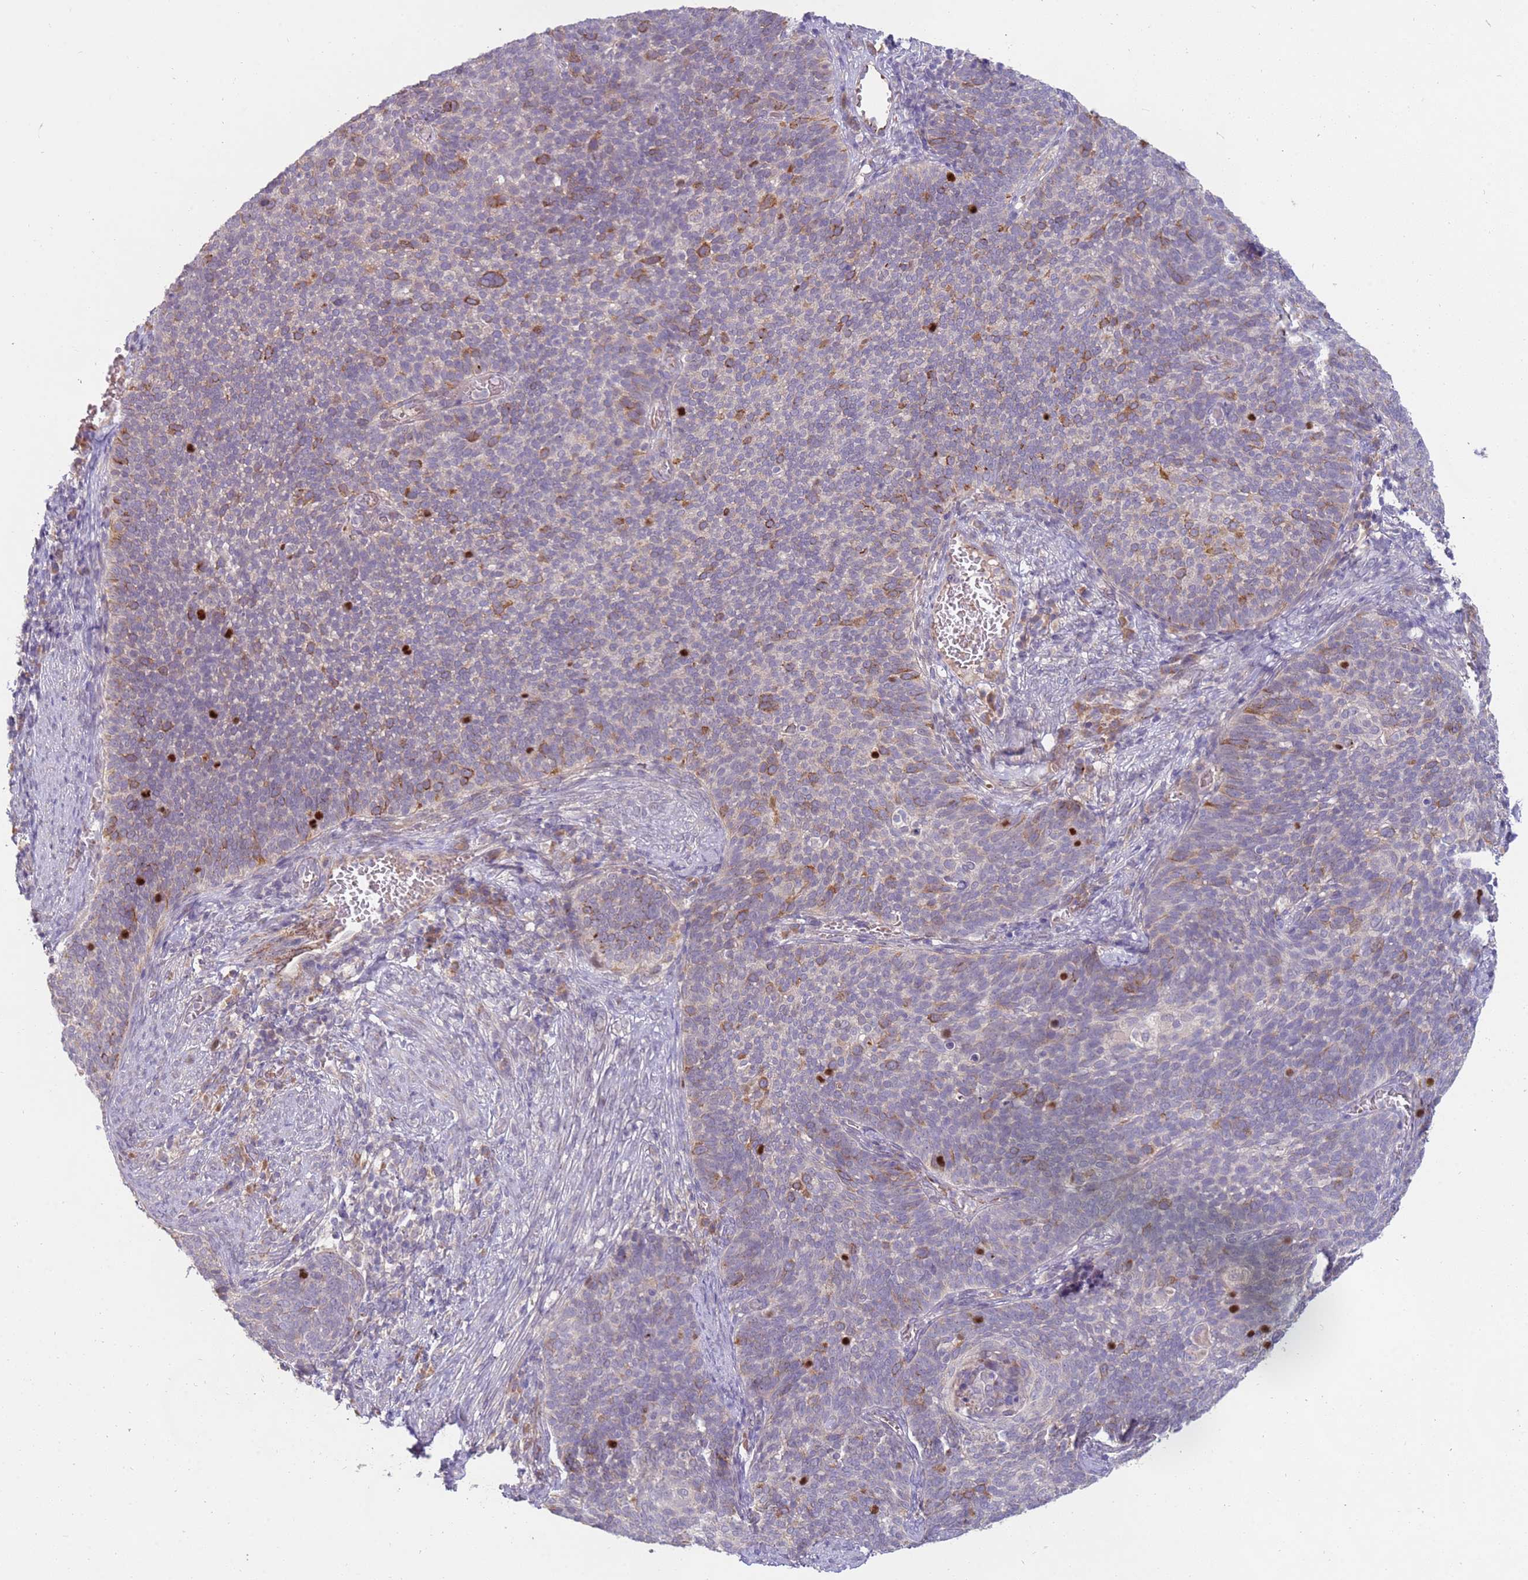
{"staining": {"intensity": "moderate", "quantity": "<25%", "location": "cytoplasmic/membranous"}, "tissue": "cervical cancer", "cell_type": "Tumor cells", "image_type": "cancer", "snomed": [{"axis": "morphology", "description": "Normal tissue, NOS"}, {"axis": "morphology", "description": "Squamous cell carcinoma, NOS"}, {"axis": "topography", "description": "Cervix"}], "caption": "Human squamous cell carcinoma (cervical) stained with a protein marker demonstrates moderate staining in tumor cells.", "gene": "NMUR2", "patient": {"sex": "female", "age": 39}}